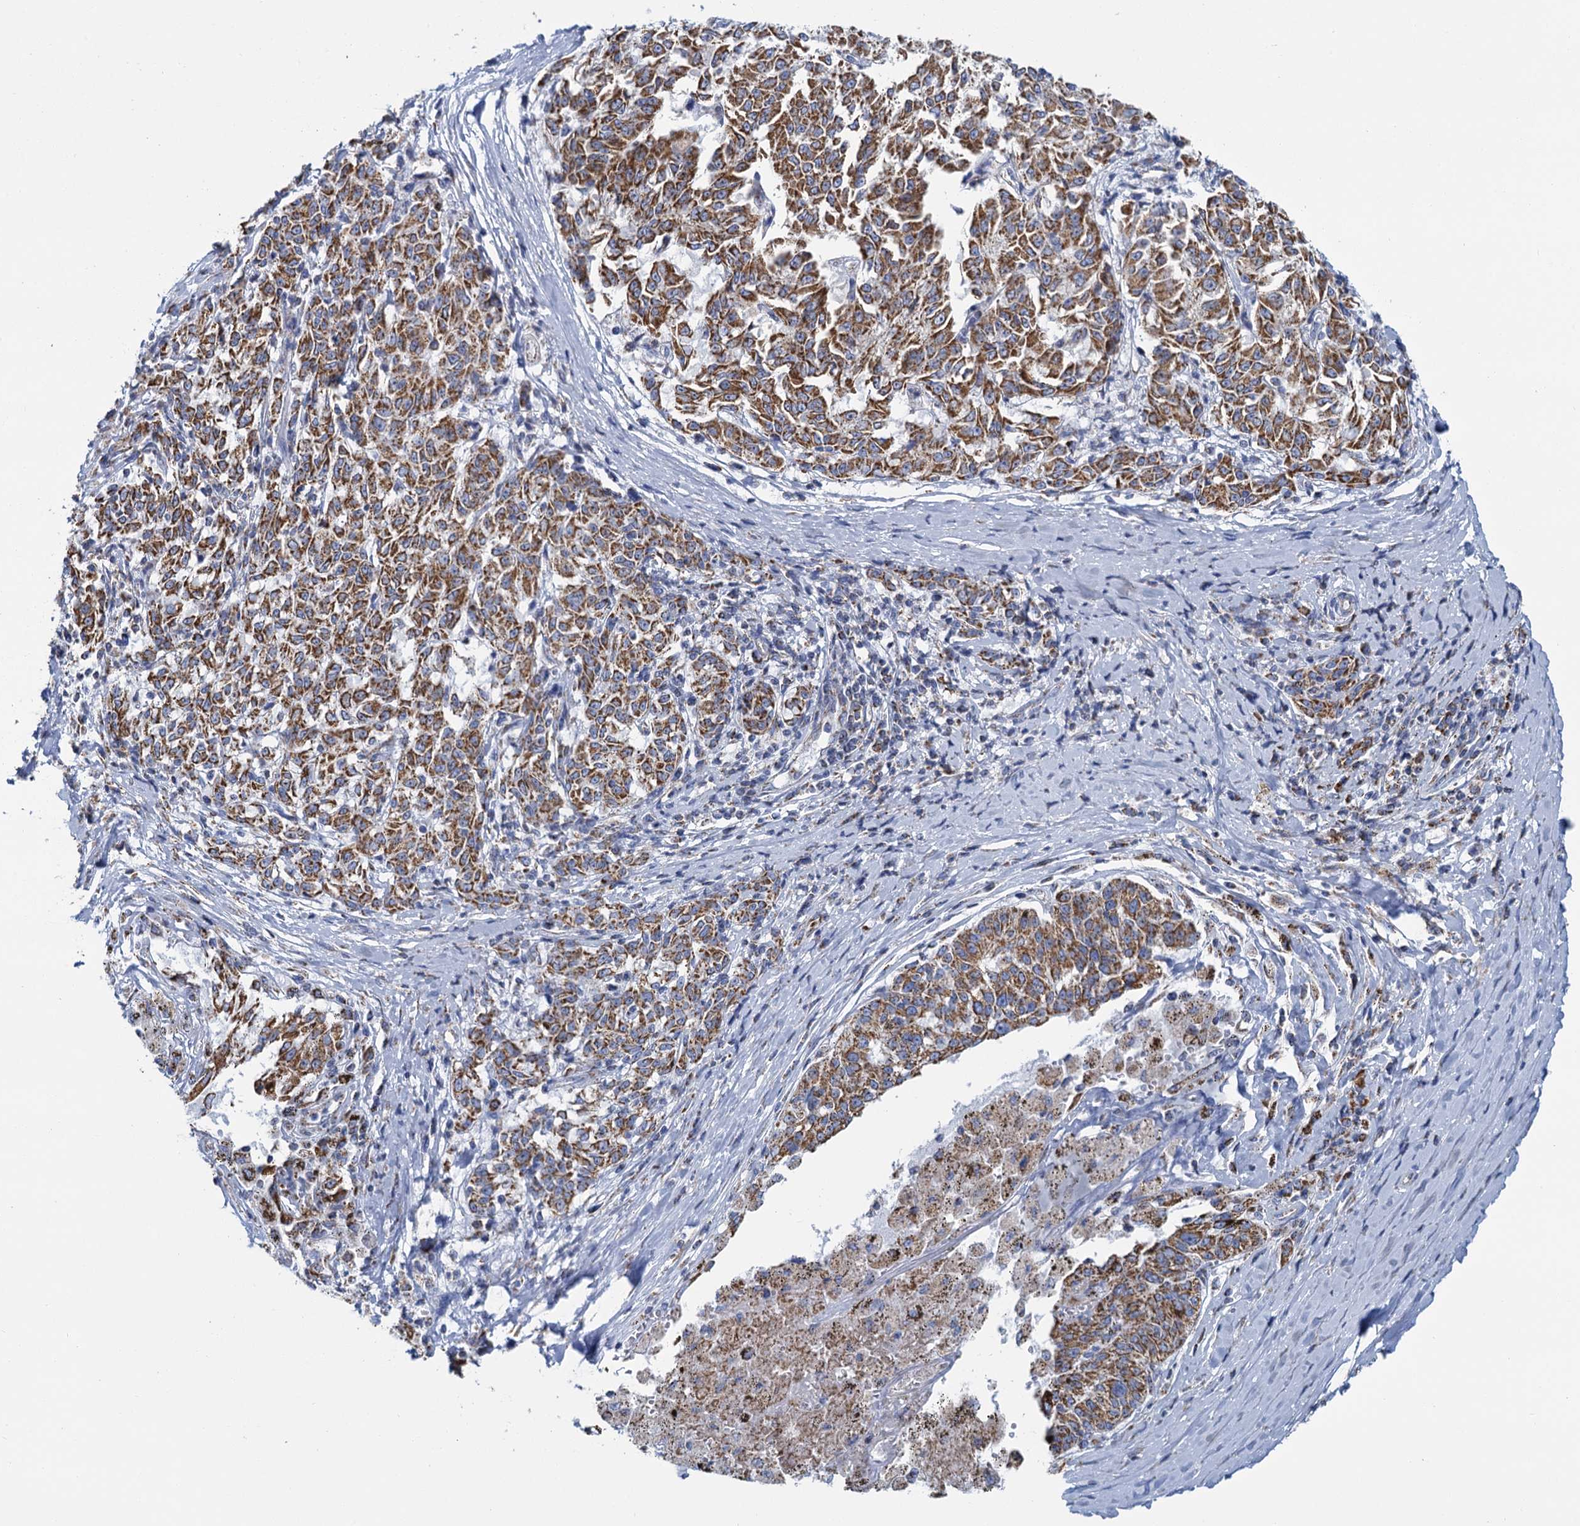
{"staining": {"intensity": "moderate", "quantity": ">75%", "location": "cytoplasmic/membranous"}, "tissue": "melanoma", "cell_type": "Tumor cells", "image_type": "cancer", "snomed": [{"axis": "morphology", "description": "Malignant melanoma, NOS"}, {"axis": "topography", "description": "Skin"}], "caption": "A histopathology image of human malignant melanoma stained for a protein displays moderate cytoplasmic/membranous brown staining in tumor cells.", "gene": "CCP110", "patient": {"sex": "female", "age": 72}}